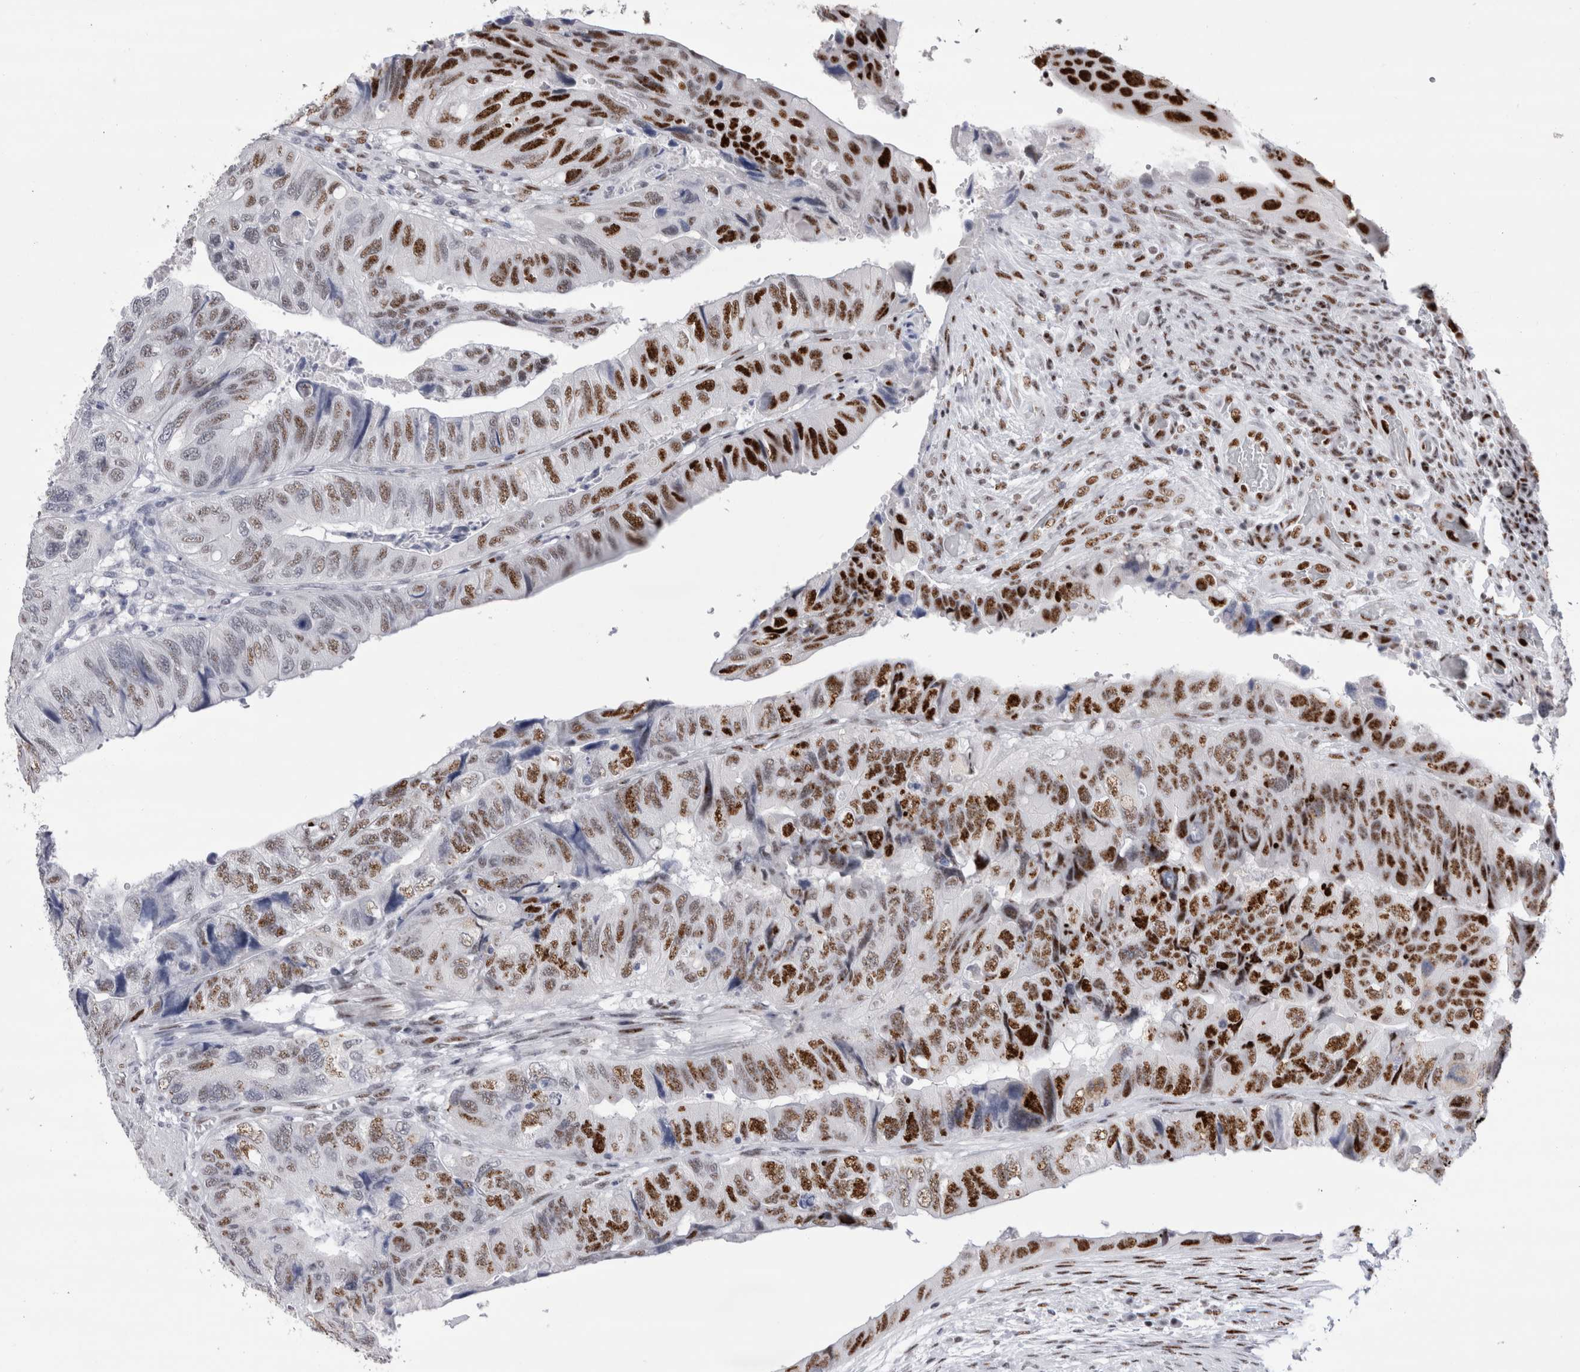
{"staining": {"intensity": "strong", "quantity": ">75%", "location": "nuclear"}, "tissue": "colorectal cancer", "cell_type": "Tumor cells", "image_type": "cancer", "snomed": [{"axis": "morphology", "description": "Adenocarcinoma, NOS"}, {"axis": "topography", "description": "Rectum"}], "caption": "About >75% of tumor cells in colorectal cancer show strong nuclear protein positivity as visualized by brown immunohistochemical staining.", "gene": "RBM6", "patient": {"sex": "male", "age": 63}}